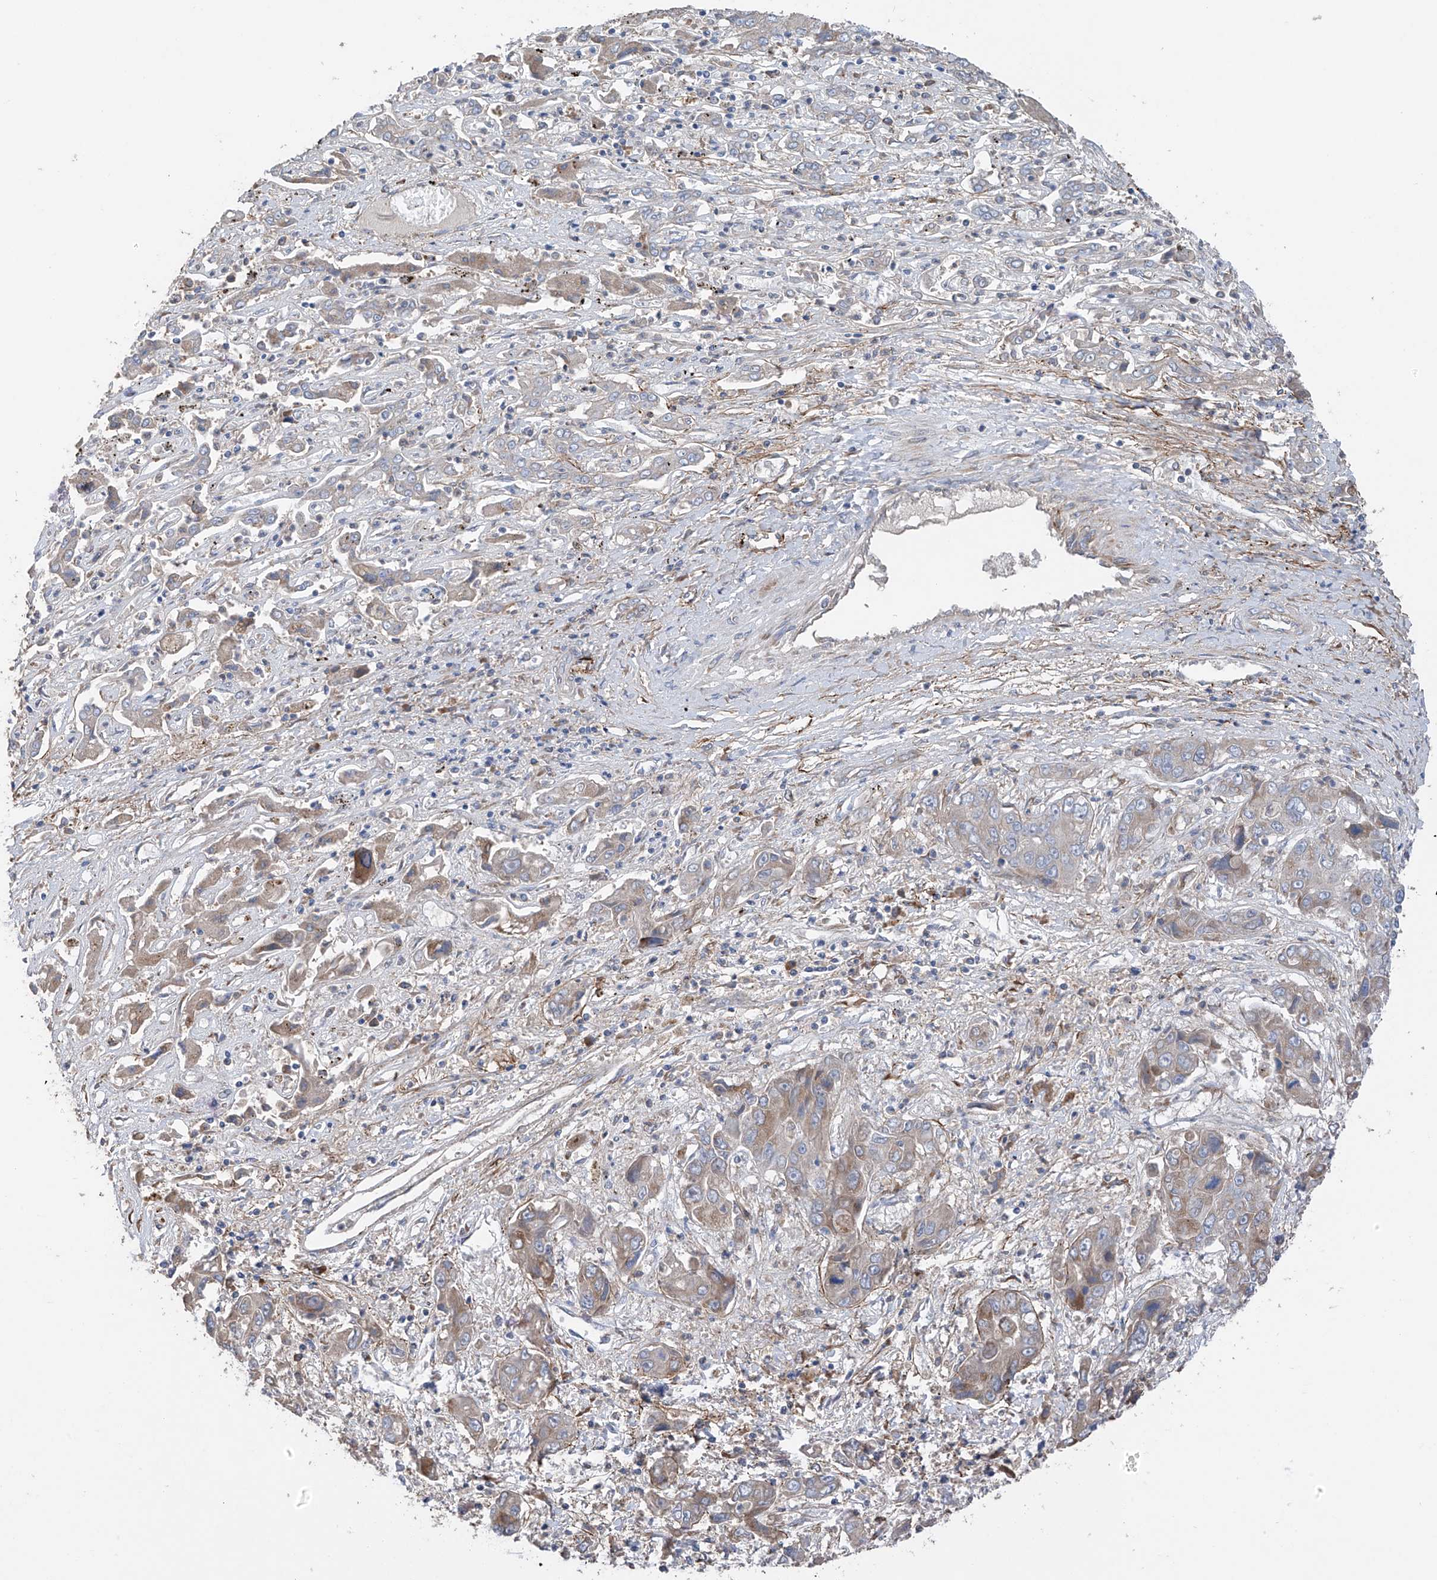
{"staining": {"intensity": "weak", "quantity": "<25%", "location": "cytoplasmic/membranous"}, "tissue": "liver cancer", "cell_type": "Tumor cells", "image_type": "cancer", "snomed": [{"axis": "morphology", "description": "Cholangiocarcinoma"}, {"axis": "topography", "description": "Liver"}], "caption": "Immunohistochemistry (IHC) micrograph of liver cancer (cholangiocarcinoma) stained for a protein (brown), which displays no expression in tumor cells.", "gene": "GALNTL6", "patient": {"sex": "male", "age": 67}}